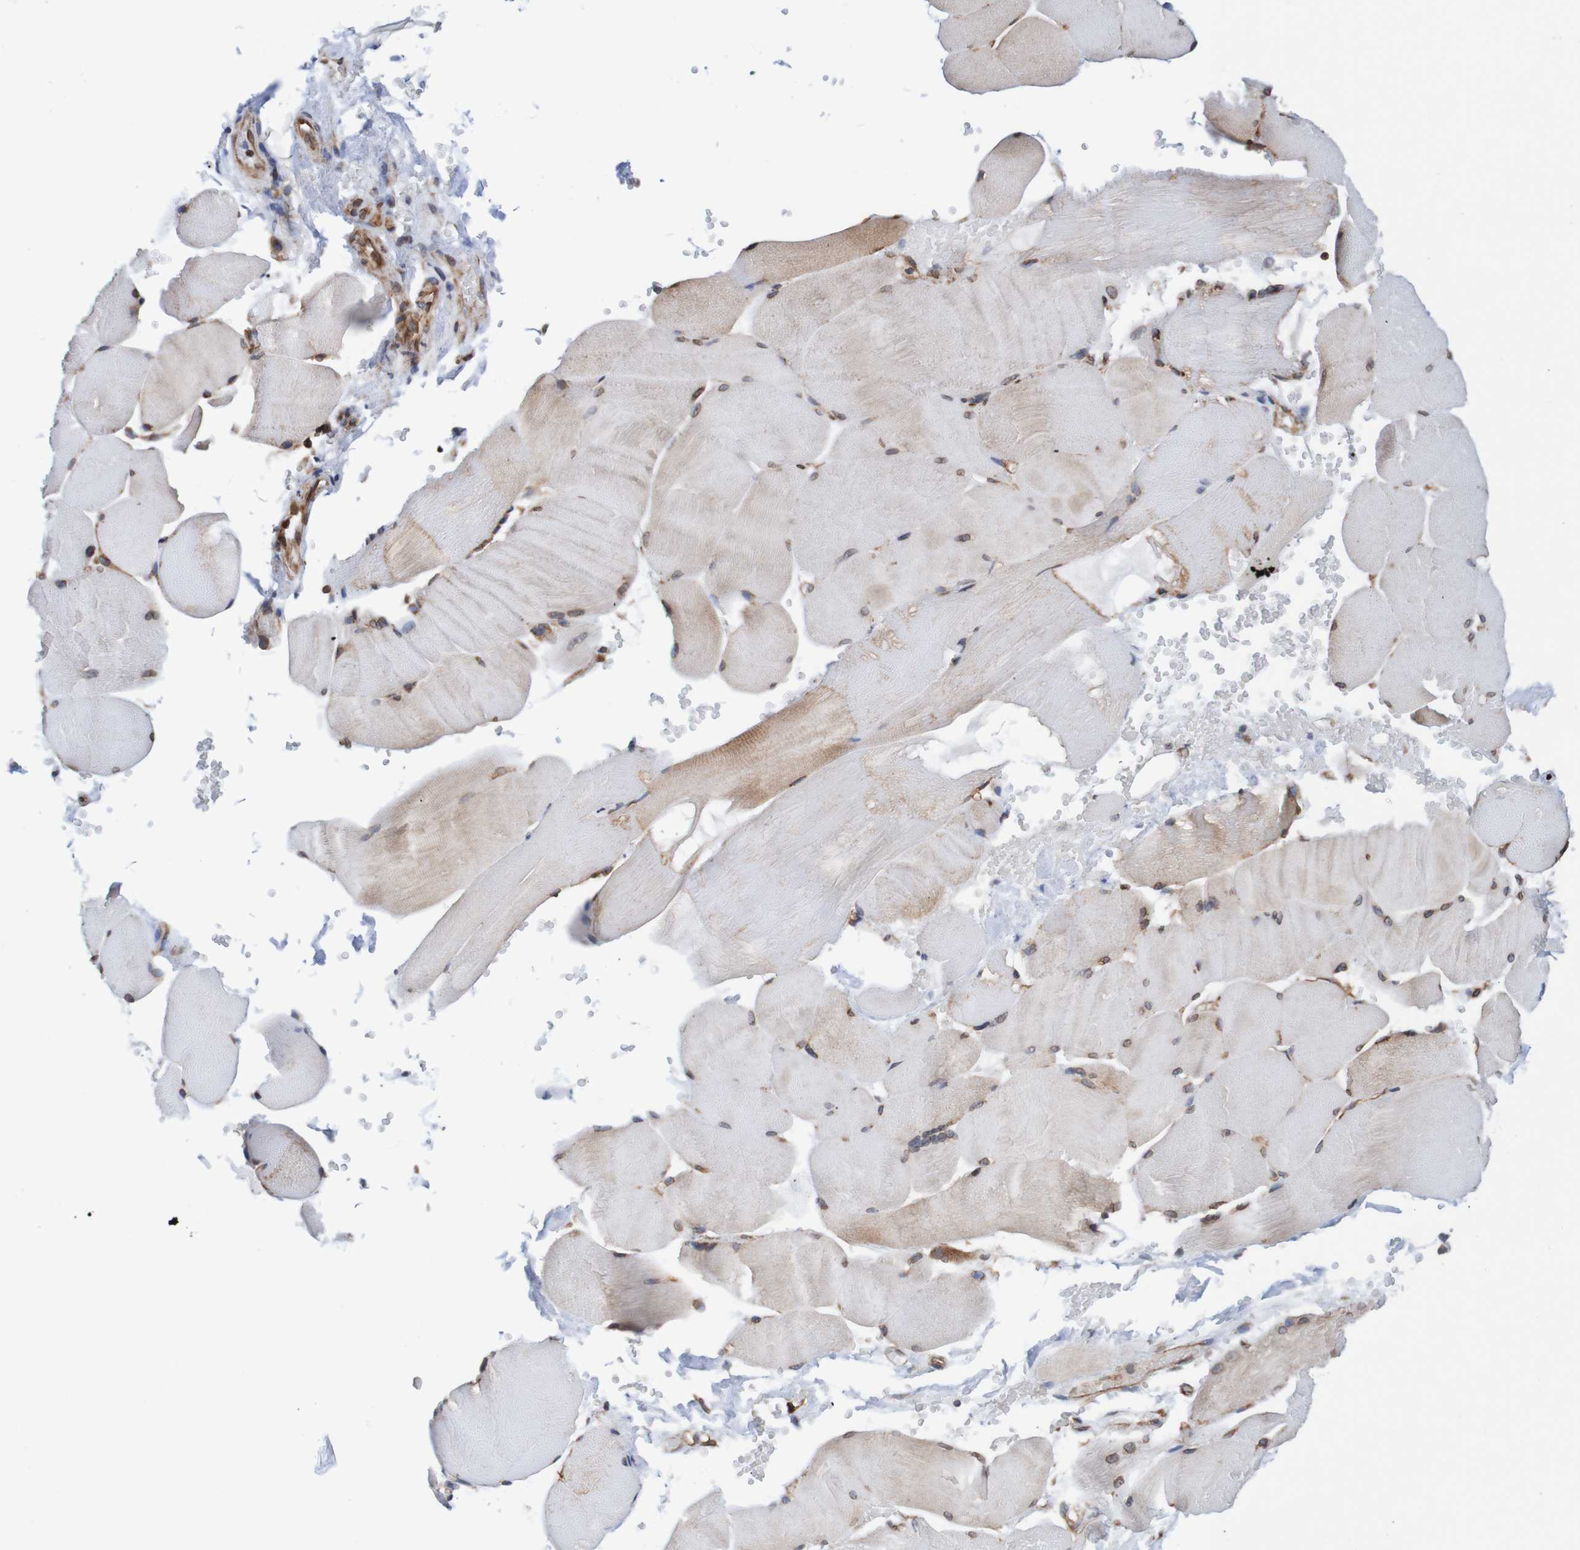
{"staining": {"intensity": "moderate", "quantity": "25%-75%", "location": "cytoplasmic/membranous,nuclear"}, "tissue": "skeletal muscle", "cell_type": "Myocytes", "image_type": "normal", "snomed": [{"axis": "morphology", "description": "Normal tissue, NOS"}, {"axis": "topography", "description": "Skin"}, {"axis": "topography", "description": "Skeletal muscle"}], "caption": "Normal skeletal muscle reveals moderate cytoplasmic/membranous,nuclear positivity in about 25%-75% of myocytes.", "gene": "TMEM109", "patient": {"sex": "male", "age": 83}}